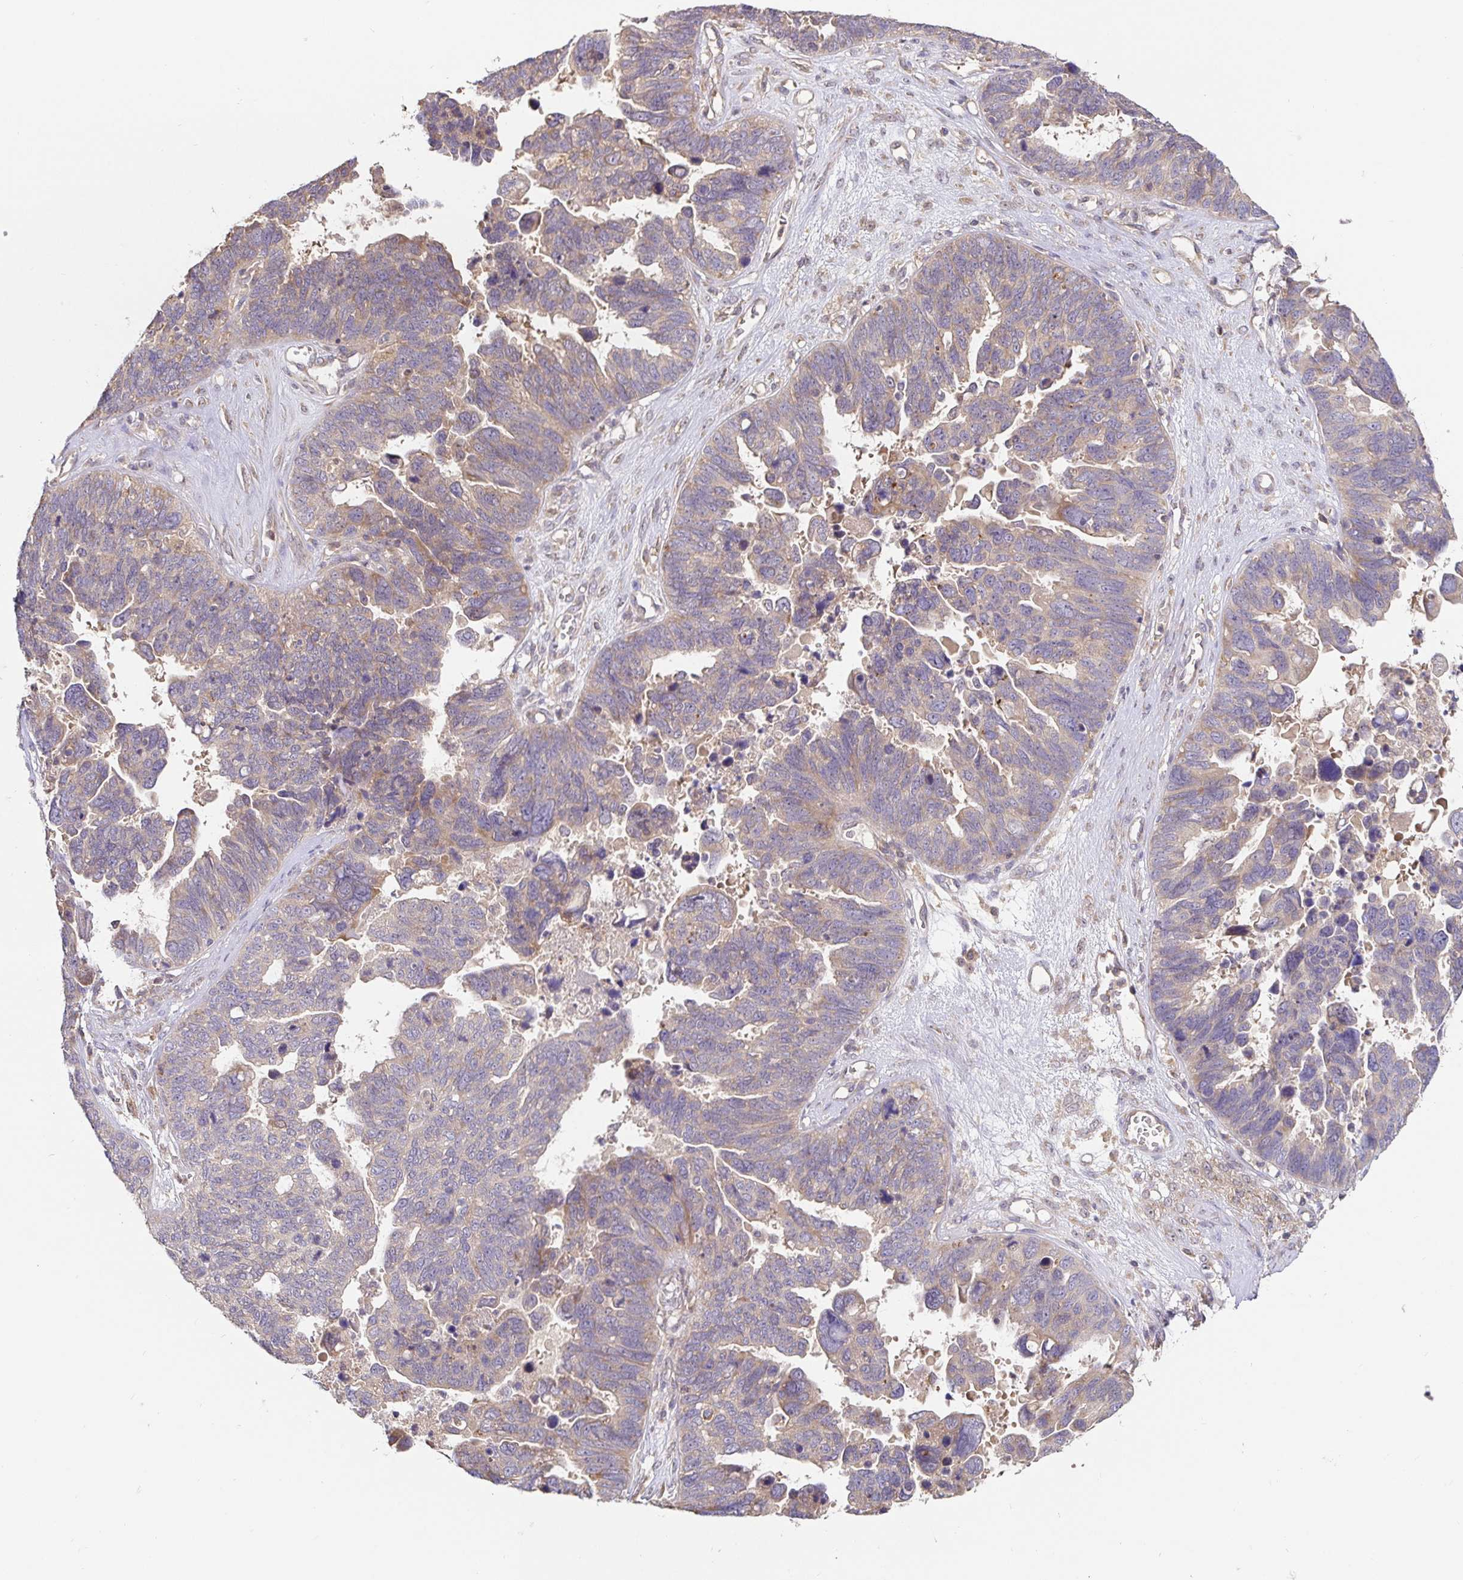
{"staining": {"intensity": "weak", "quantity": "<25%", "location": "cytoplasmic/membranous"}, "tissue": "ovarian cancer", "cell_type": "Tumor cells", "image_type": "cancer", "snomed": [{"axis": "morphology", "description": "Cystadenocarcinoma, serous, NOS"}, {"axis": "topography", "description": "Ovary"}], "caption": "The micrograph exhibits no significant staining in tumor cells of ovarian cancer. The staining was performed using DAB to visualize the protein expression in brown, while the nuclei were stained in blue with hematoxylin (Magnification: 20x).", "gene": "HAGH", "patient": {"sex": "female", "age": 60}}